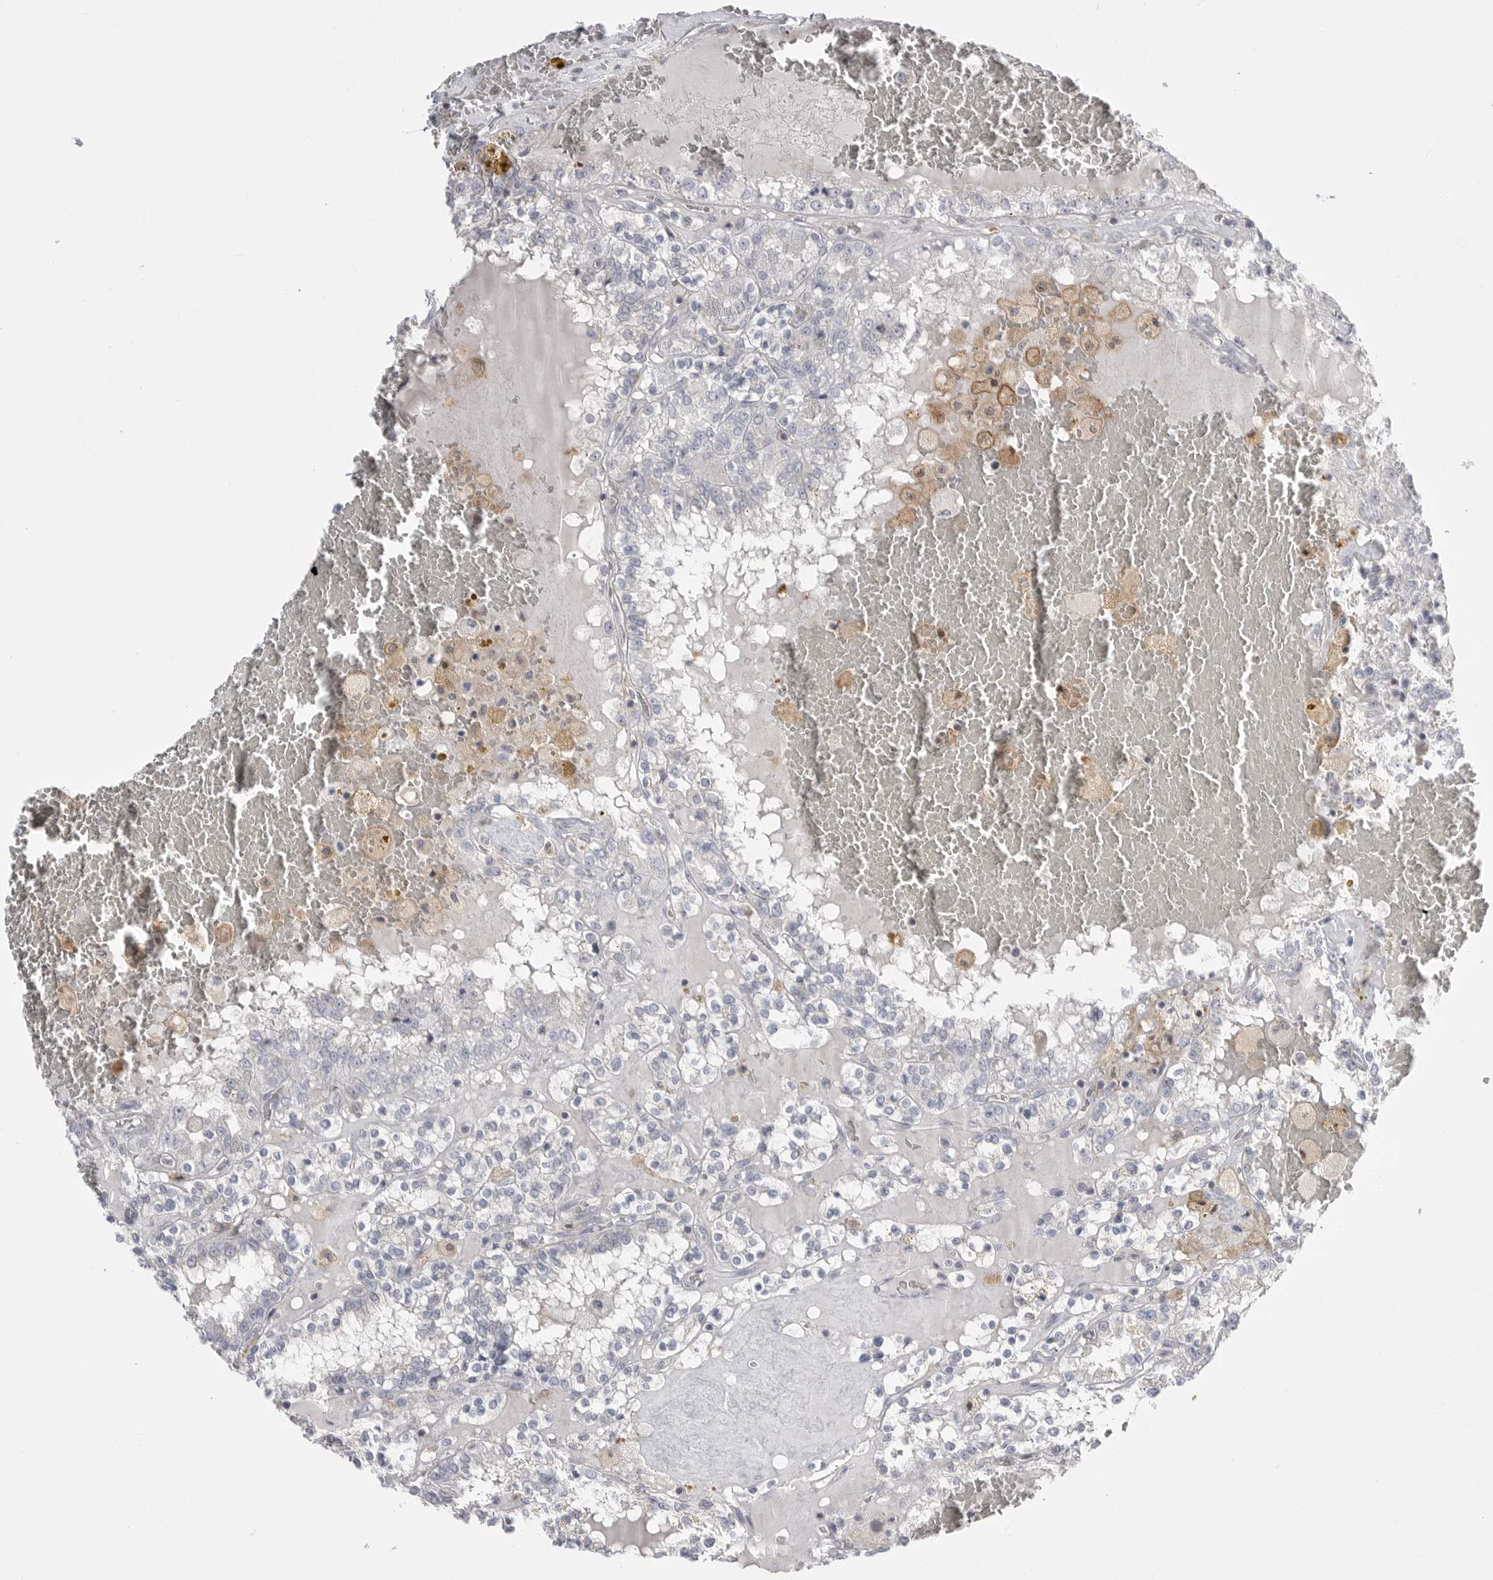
{"staining": {"intensity": "negative", "quantity": "none", "location": "none"}, "tissue": "renal cancer", "cell_type": "Tumor cells", "image_type": "cancer", "snomed": [{"axis": "morphology", "description": "Adenocarcinoma, NOS"}, {"axis": "topography", "description": "Kidney"}], "caption": "Tumor cells are negative for protein expression in human adenocarcinoma (renal). (Immunohistochemistry (ihc), brightfield microscopy, high magnification).", "gene": "KYAT3", "patient": {"sex": "female", "age": 56}}